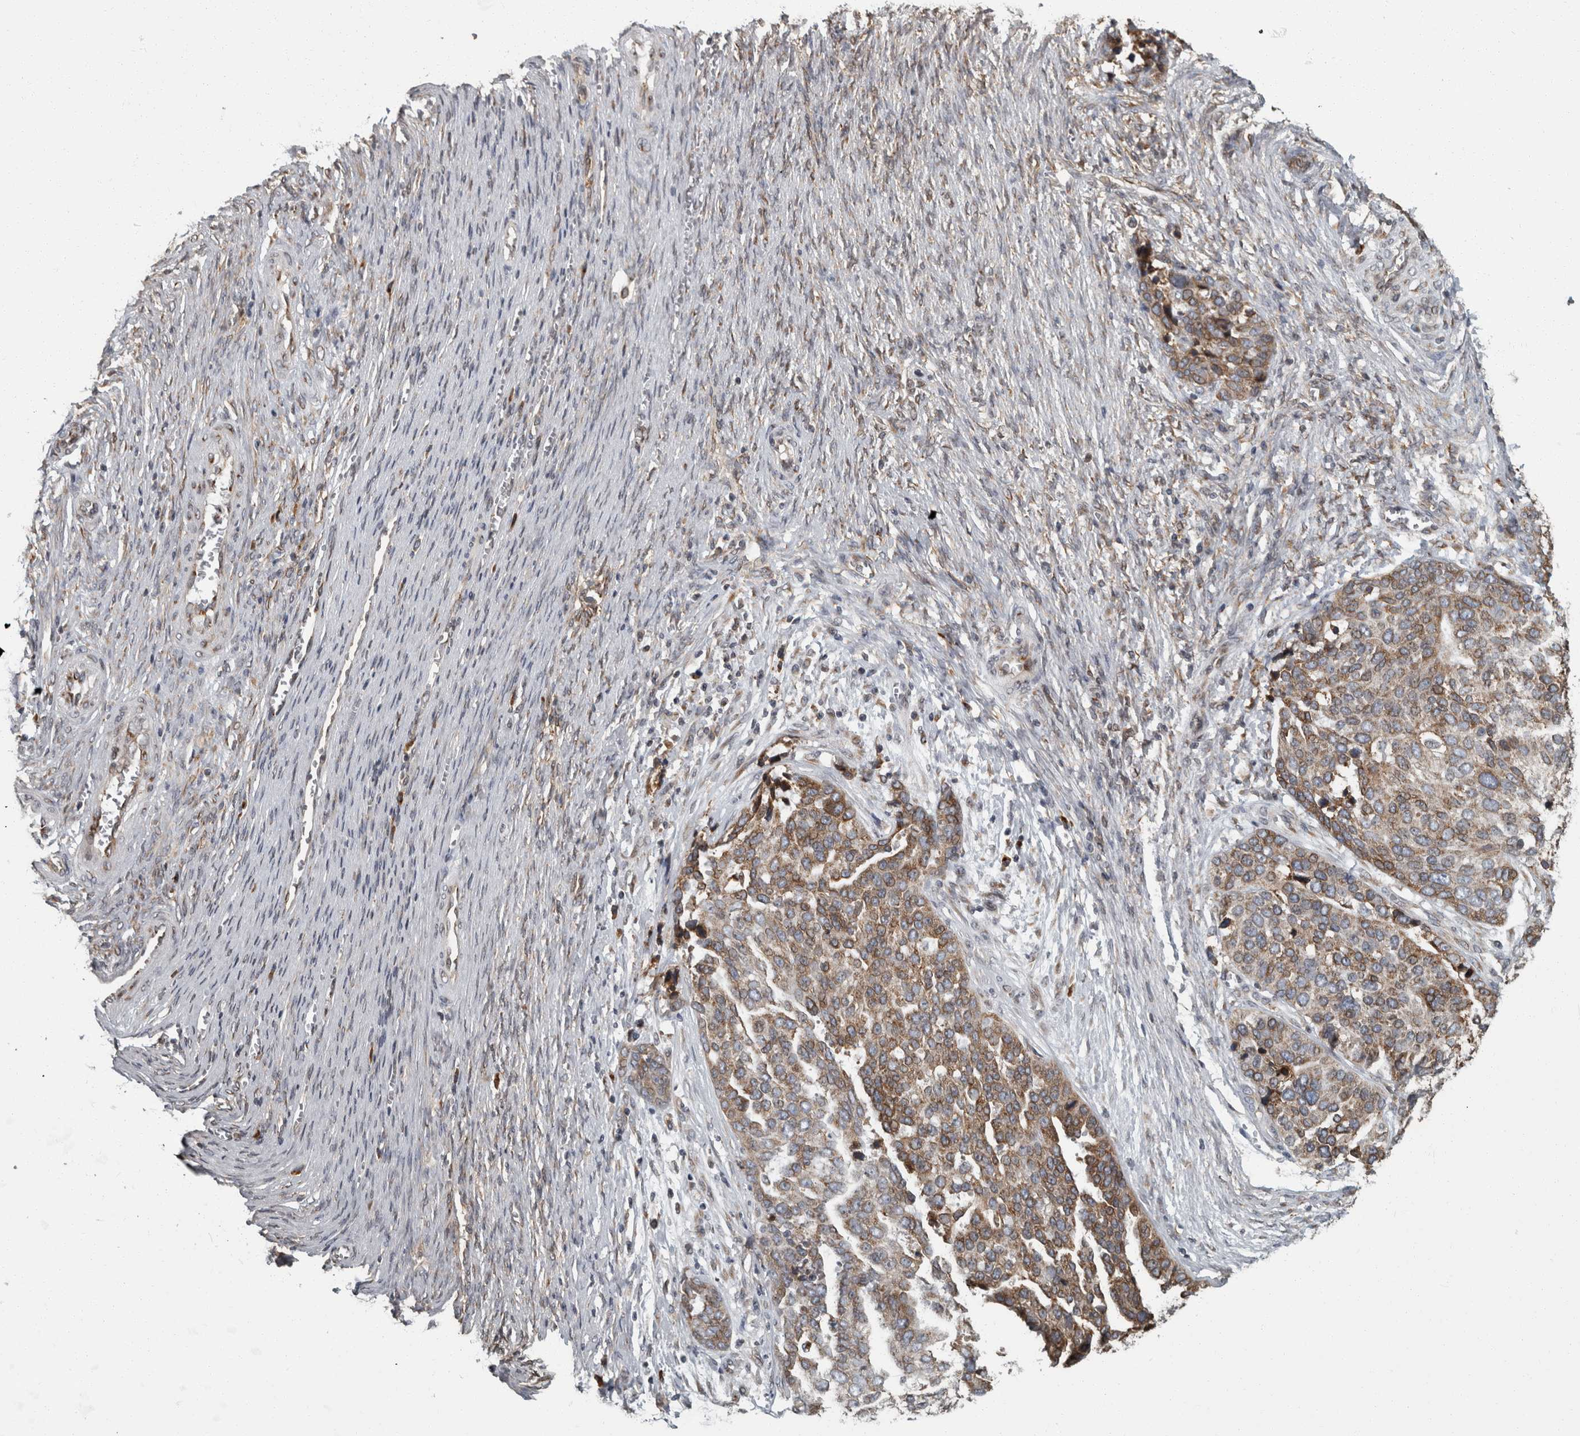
{"staining": {"intensity": "weak", "quantity": ">75%", "location": "cytoplasmic/membranous"}, "tissue": "ovarian cancer", "cell_type": "Tumor cells", "image_type": "cancer", "snomed": [{"axis": "morphology", "description": "Cystadenocarcinoma, serous, NOS"}, {"axis": "topography", "description": "Ovary"}], "caption": "Protein expression analysis of human serous cystadenocarcinoma (ovarian) reveals weak cytoplasmic/membranous expression in approximately >75% of tumor cells.", "gene": "LMAN2L", "patient": {"sex": "female", "age": 44}}